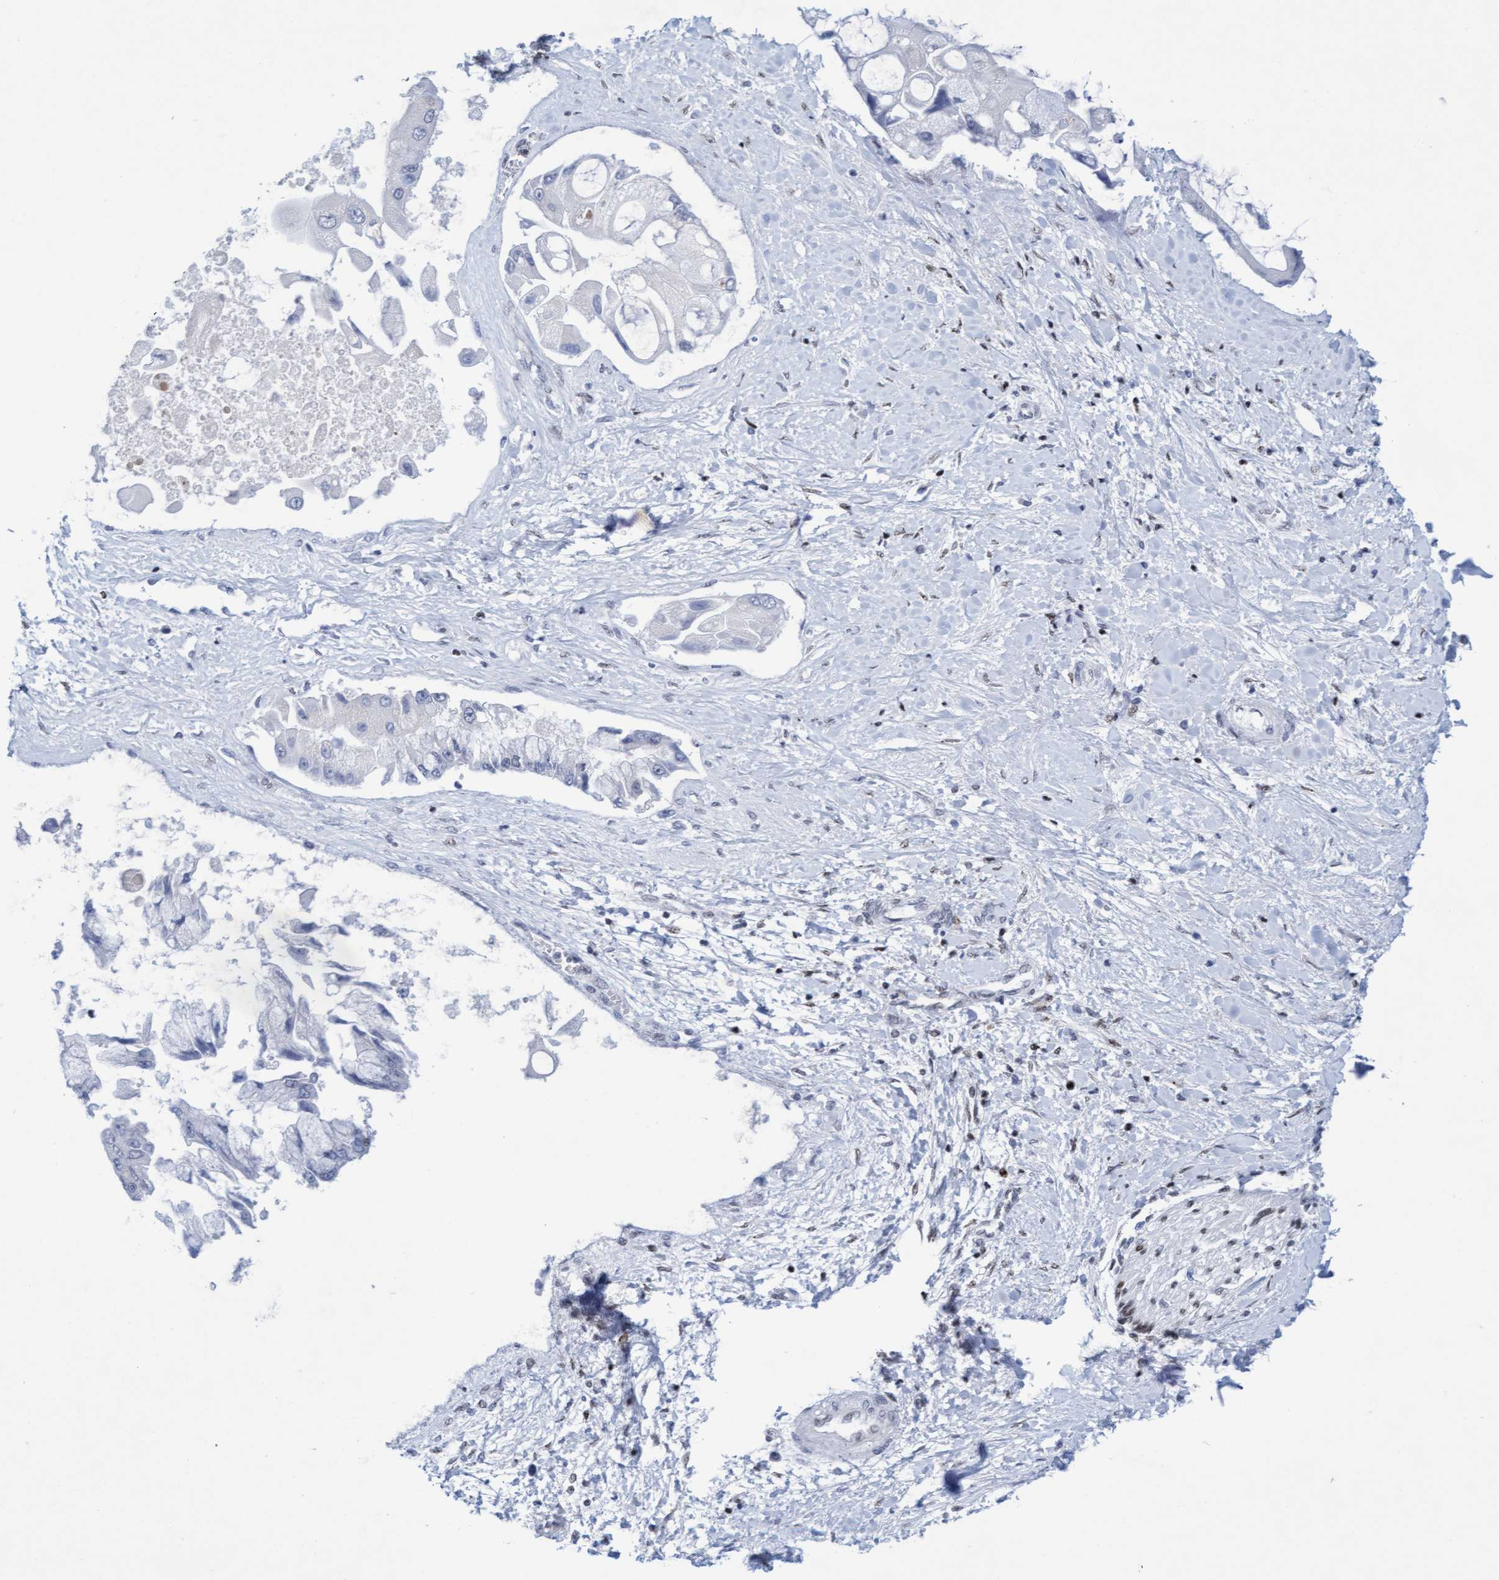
{"staining": {"intensity": "moderate", "quantity": "<25%", "location": "nuclear"}, "tissue": "liver cancer", "cell_type": "Tumor cells", "image_type": "cancer", "snomed": [{"axis": "morphology", "description": "Cholangiocarcinoma"}, {"axis": "topography", "description": "Liver"}], "caption": "A micrograph of liver cholangiocarcinoma stained for a protein exhibits moderate nuclear brown staining in tumor cells.", "gene": "GLRX2", "patient": {"sex": "male", "age": 50}}